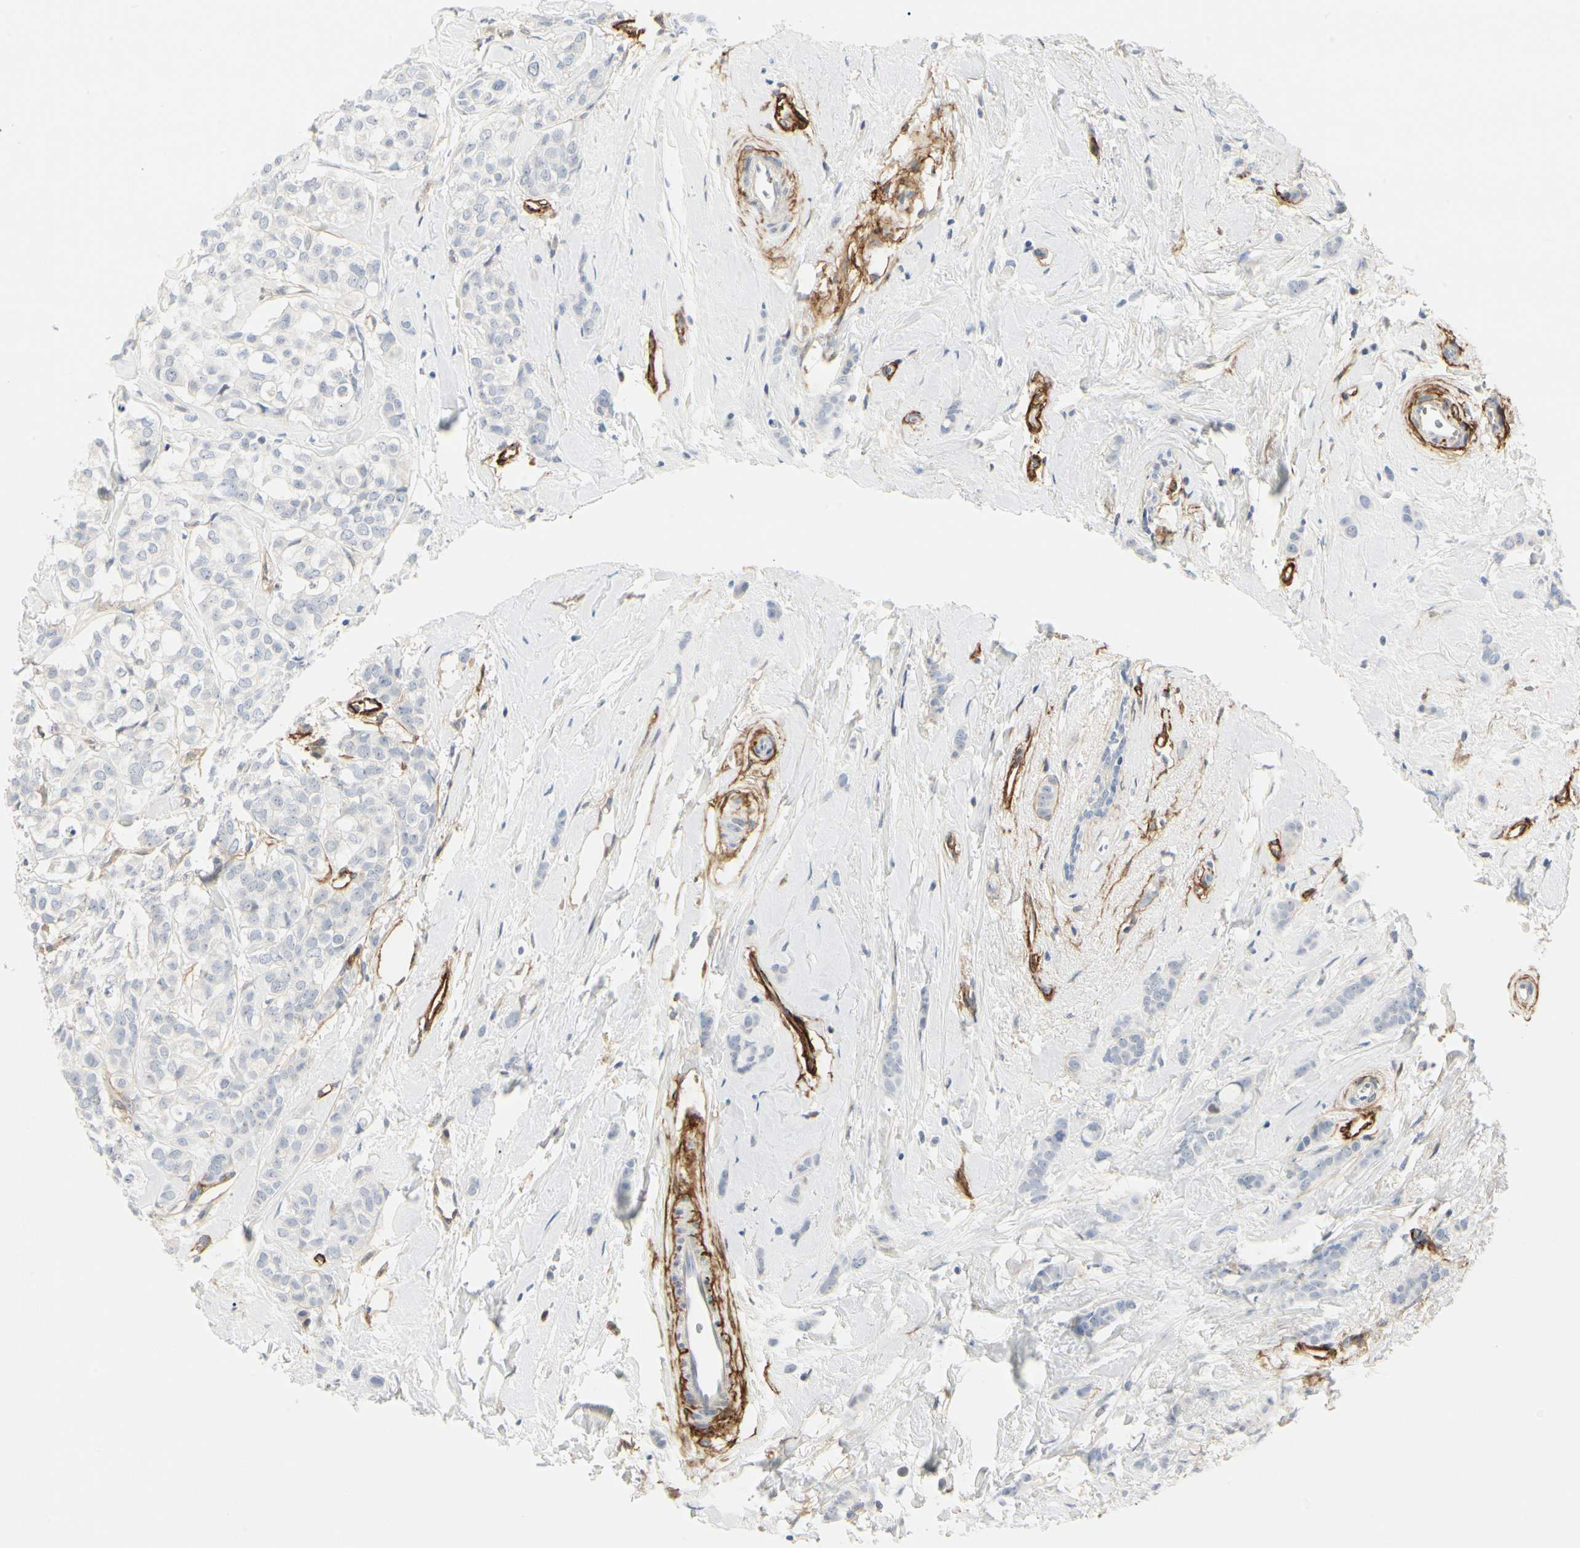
{"staining": {"intensity": "negative", "quantity": "none", "location": "none"}, "tissue": "breast cancer", "cell_type": "Tumor cells", "image_type": "cancer", "snomed": [{"axis": "morphology", "description": "Lobular carcinoma"}, {"axis": "topography", "description": "Breast"}], "caption": "High power microscopy micrograph of an IHC micrograph of breast cancer (lobular carcinoma), revealing no significant staining in tumor cells. The staining is performed using DAB brown chromogen with nuclei counter-stained in using hematoxylin.", "gene": "GGT5", "patient": {"sex": "female", "age": 60}}